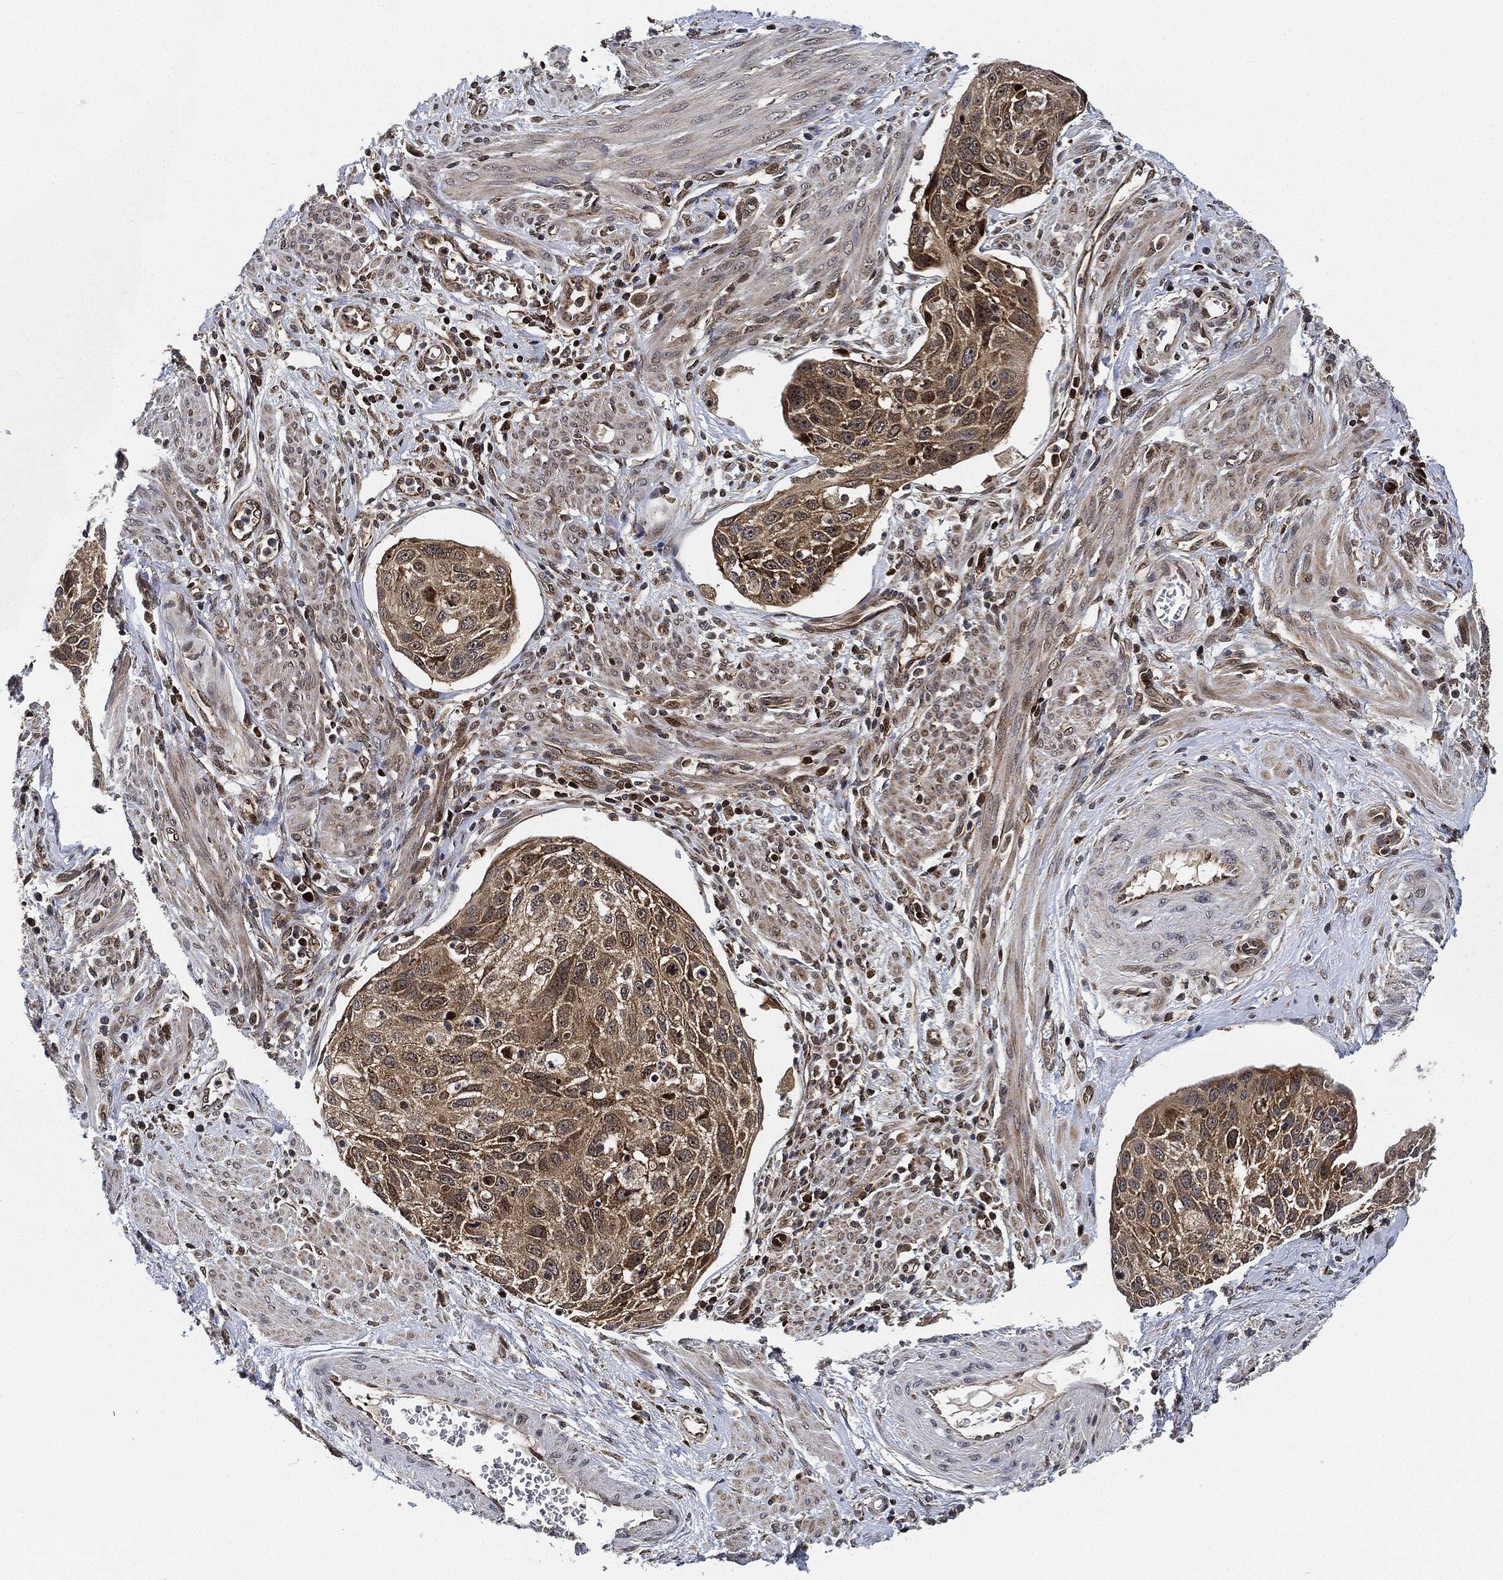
{"staining": {"intensity": "weak", "quantity": "25%-75%", "location": "cytoplasmic/membranous"}, "tissue": "cervical cancer", "cell_type": "Tumor cells", "image_type": "cancer", "snomed": [{"axis": "morphology", "description": "Squamous cell carcinoma, NOS"}, {"axis": "topography", "description": "Cervix"}], "caption": "Cervical cancer stained for a protein shows weak cytoplasmic/membranous positivity in tumor cells.", "gene": "RNASEL", "patient": {"sex": "female", "age": 70}}